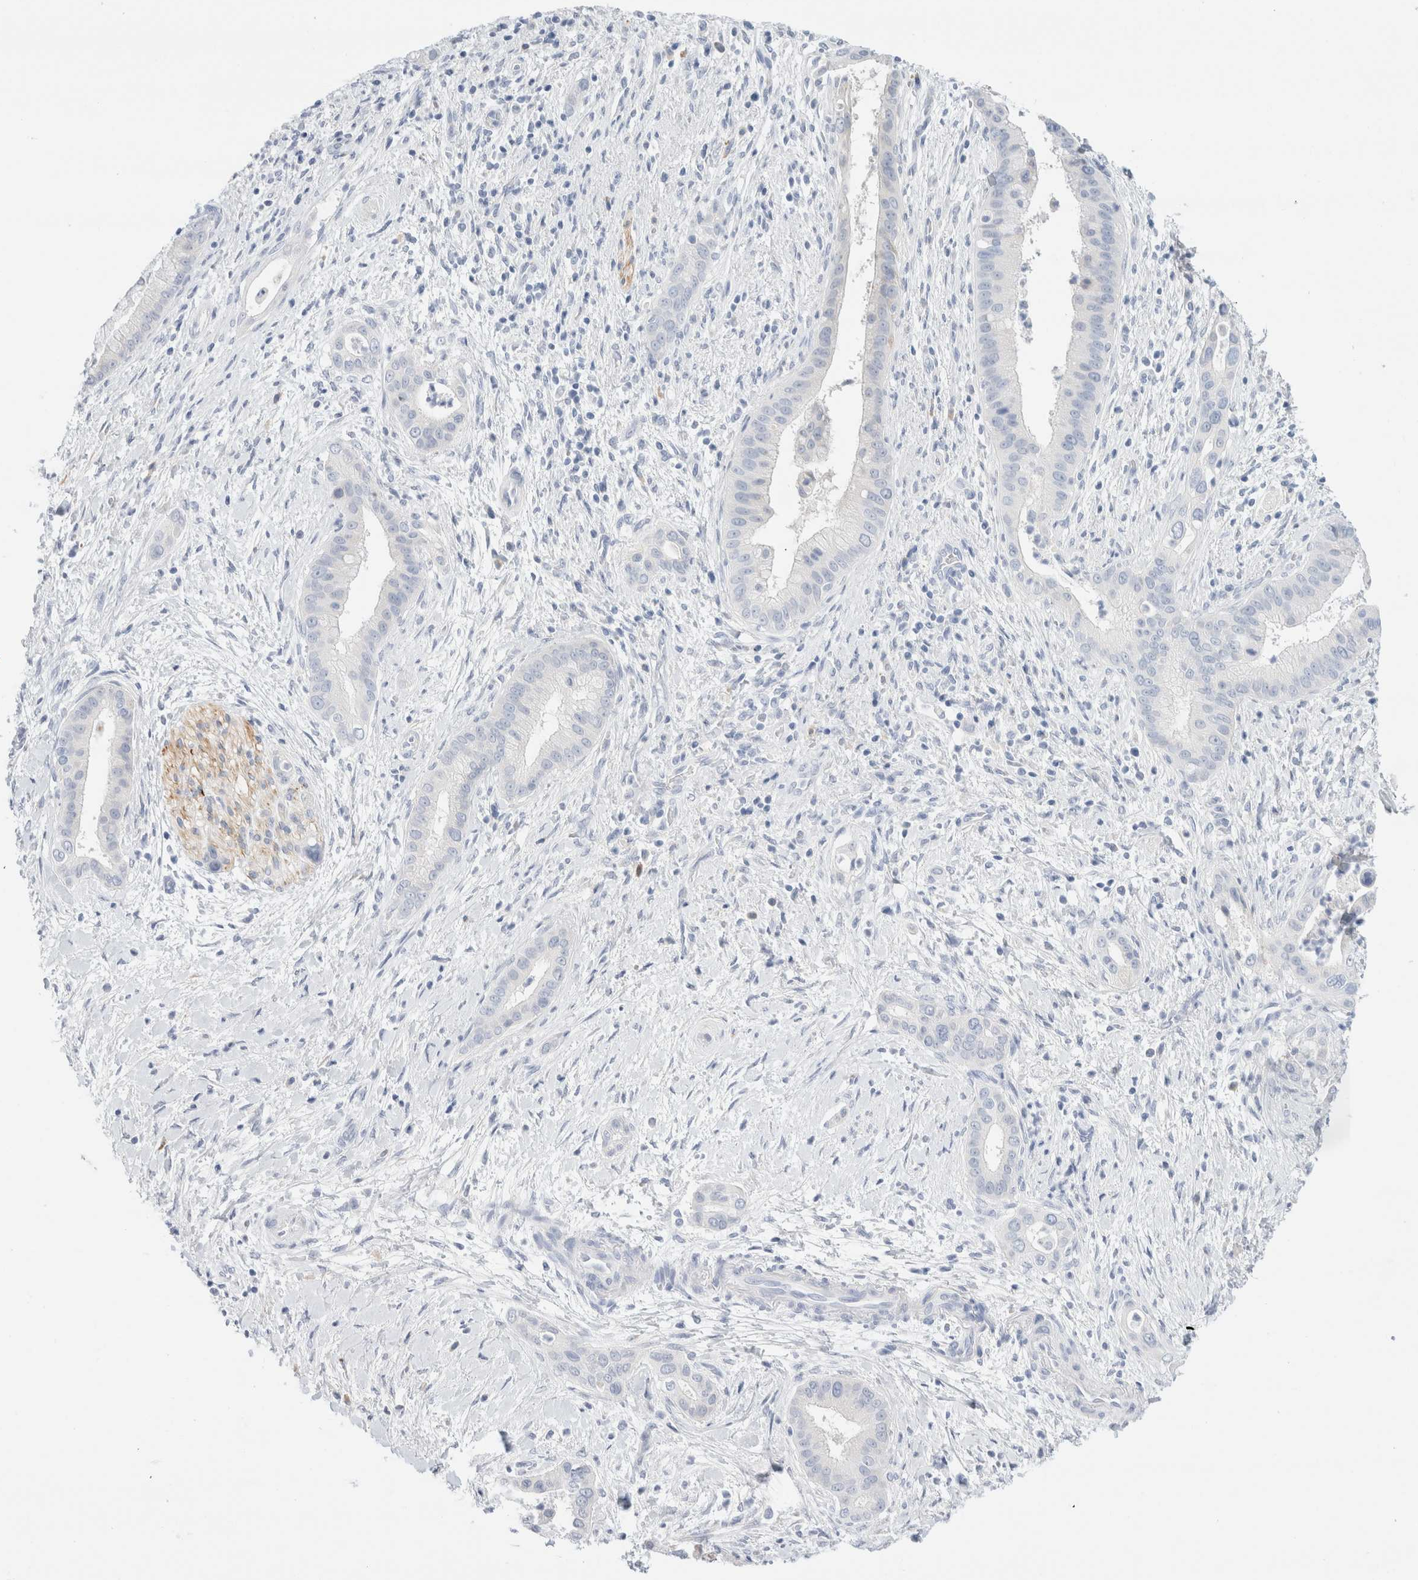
{"staining": {"intensity": "negative", "quantity": "none", "location": "none"}, "tissue": "liver cancer", "cell_type": "Tumor cells", "image_type": "cancer", "snomed": [{"axis": "morphology", "description": "Cholangiocarcinoma"}, {"axis": "topography", "description": "Liver"}], "caption": "A photomicrograph of human liver cancer is negative for staining in tumor cells.", "gene": "GADD45G", "patient": {"sex": "female", "age": 54}}